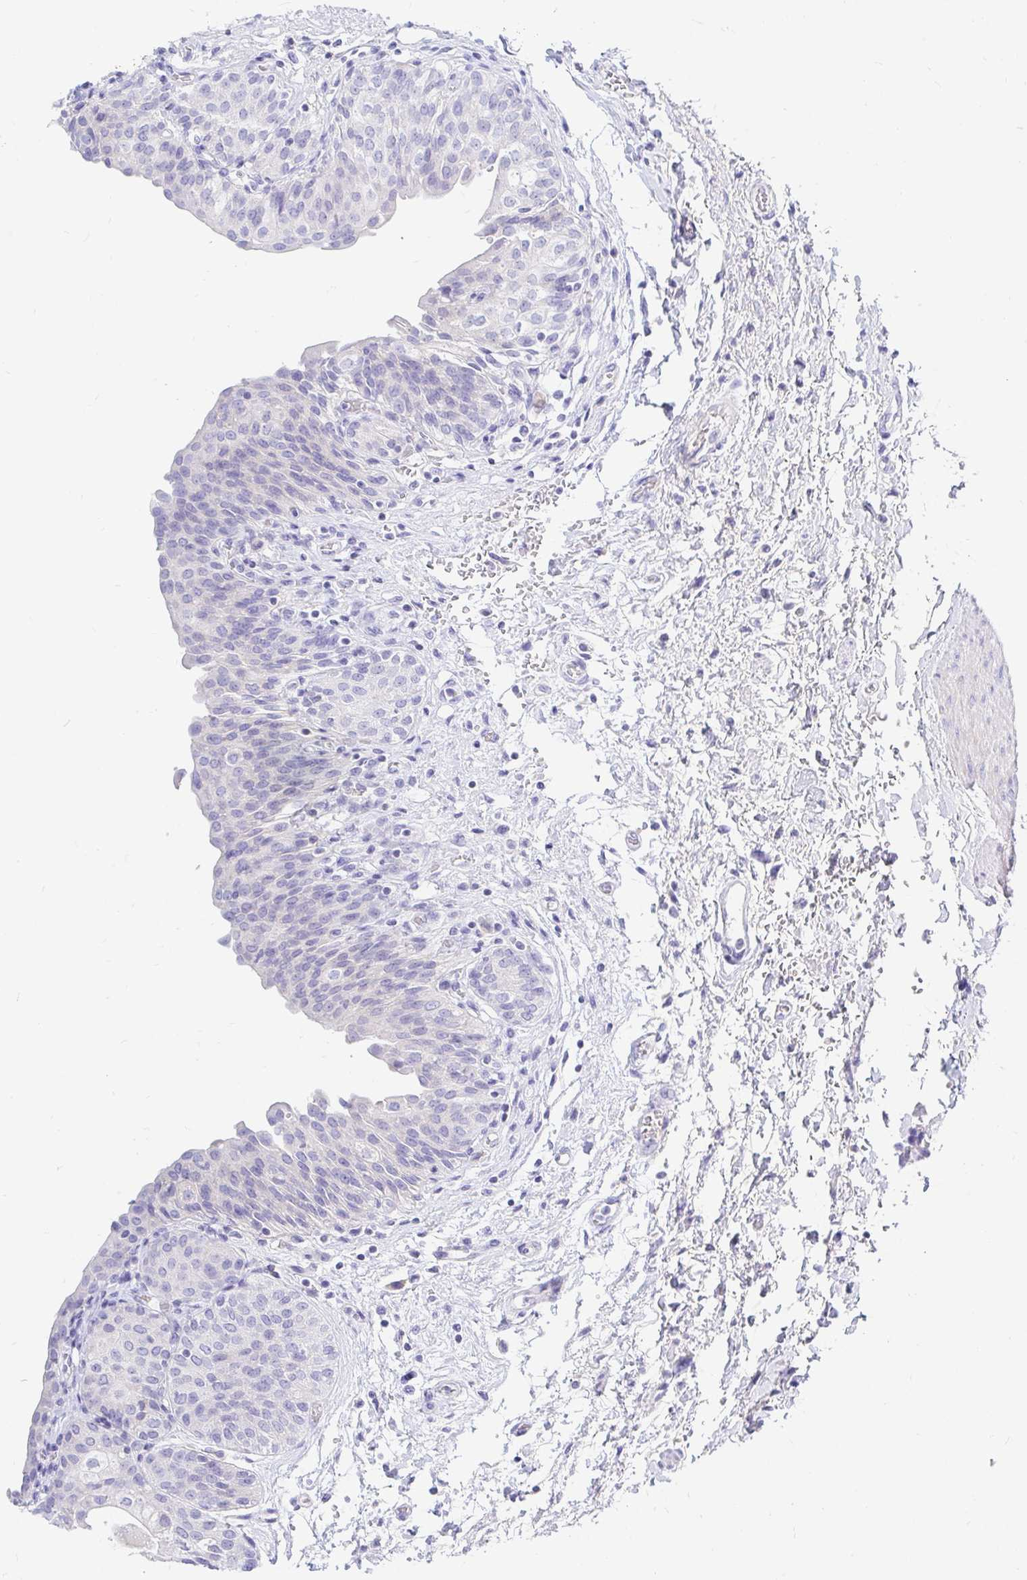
{"staining": {"intensity": "negative", "quantity": "none", "location": "none"}, "tissue": "urinary bladder", "cell_type": "Urothelial cells", "image_type": "normal", "snomed": [{"axis": "morphology", "description": "Normal tissue, NOS"}, {"axis": "topography", "description": "Urinary bladder"}], "caption": "This is a micrograph of IHC staining of unremarkable urinary bladder, which shows no expression in urothelial cells.", "gene": "NR2E1", "patient": {"sex": "male", "age": 68}}